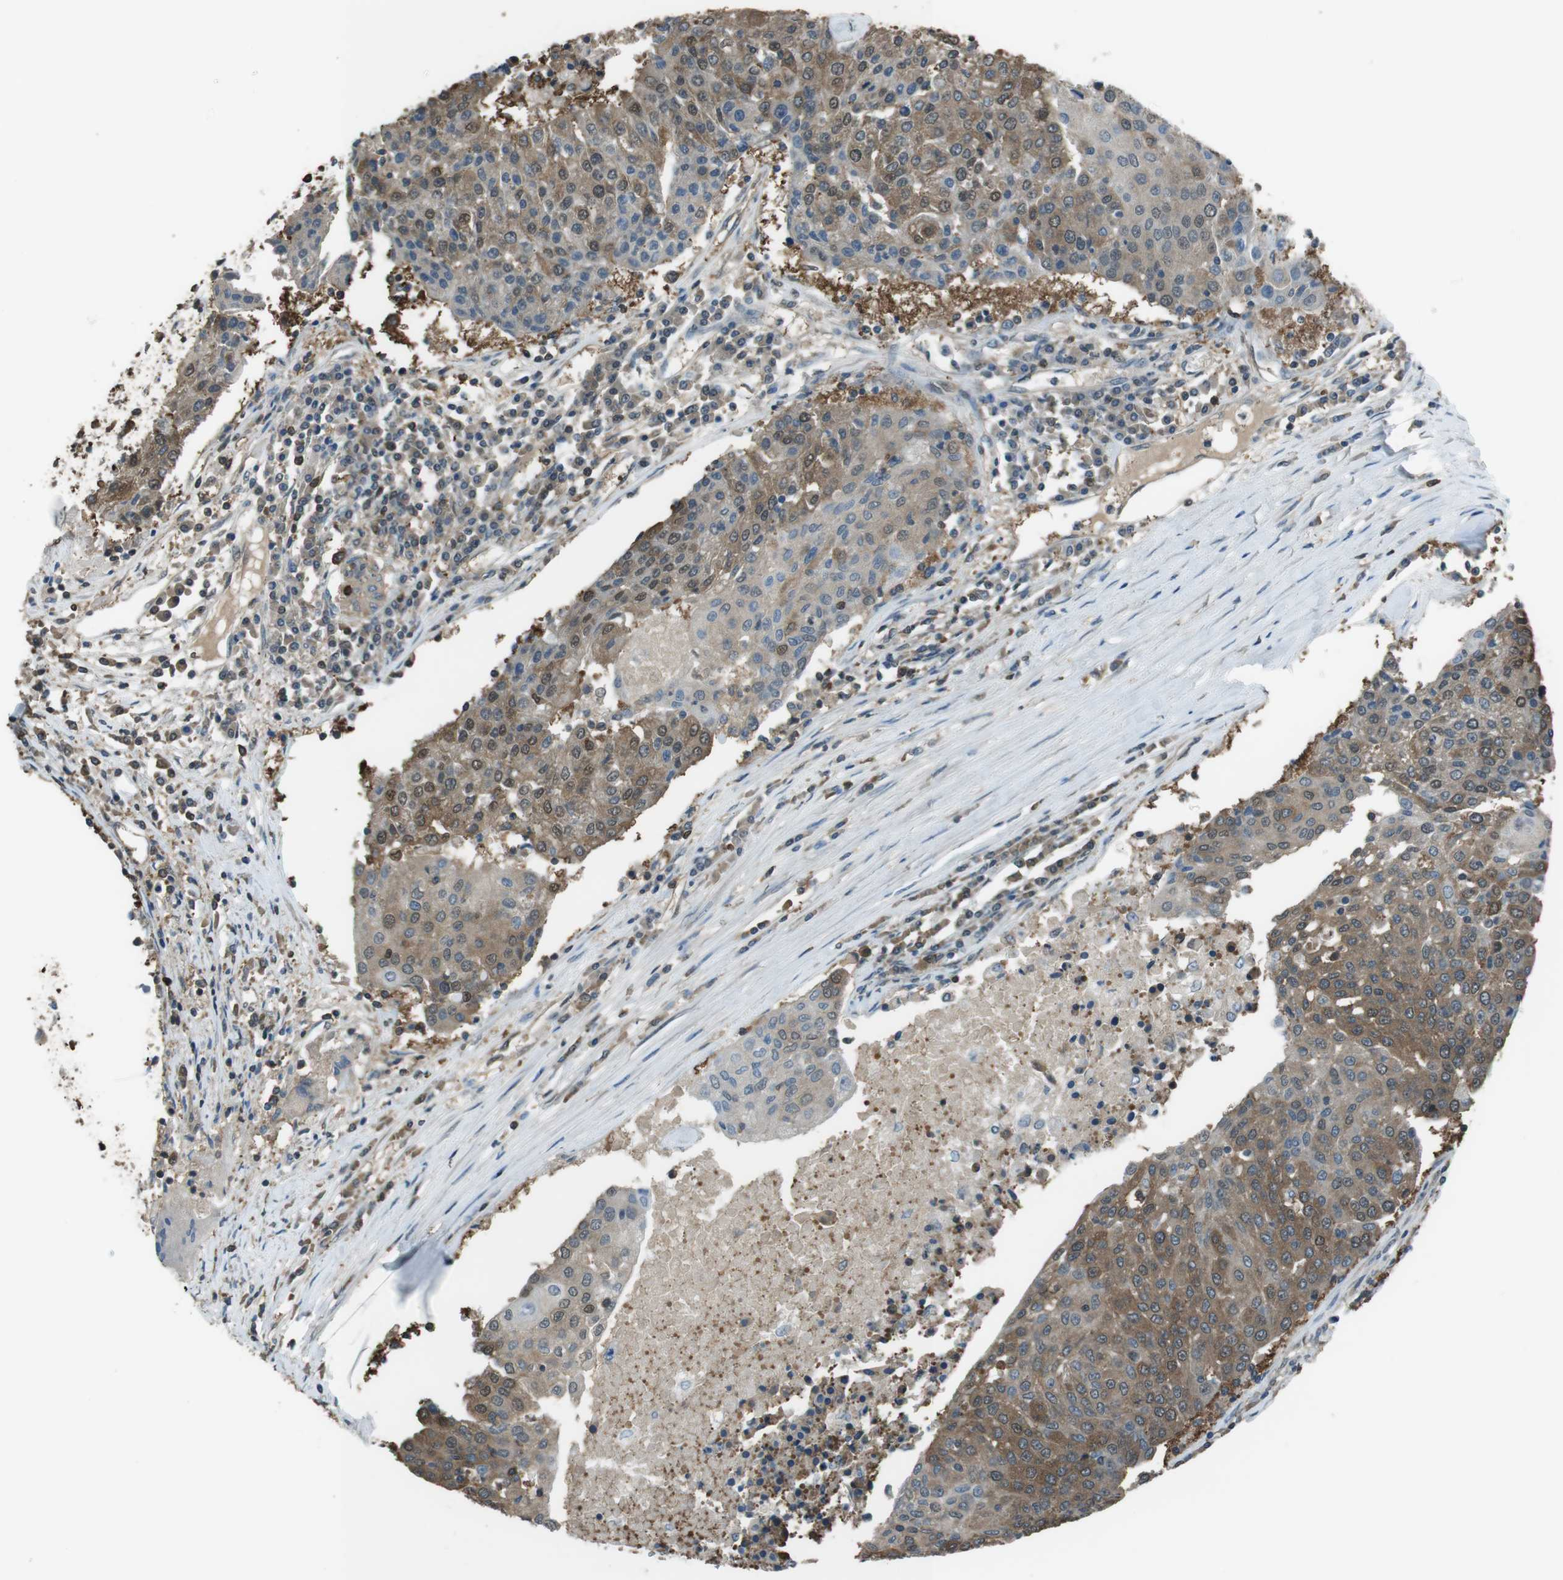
{"staining": {"intensity": "moderate", "quantity": ">75%", "location": "cytoplasmic/membranous,nuclear"}, "tissue": "urothelial cancer", "cell_type": "Tumor cells", "image_type": "cancer", "snomed": [{"axis": "morphology", "description": "Urothelial carcinoma, High grade"}, {"axis": "topography", "description": "Urinary bladder"}], "caption": "This is an image of immunohistochemistry (IHC) staining of high-grade urothelial carcinoma, which shows moderate staining in the cytoplasmic/membranous and nuclear of tumor cells.", "gene": "TWSG1", "patient": {"sex": "female", "age": 85}}